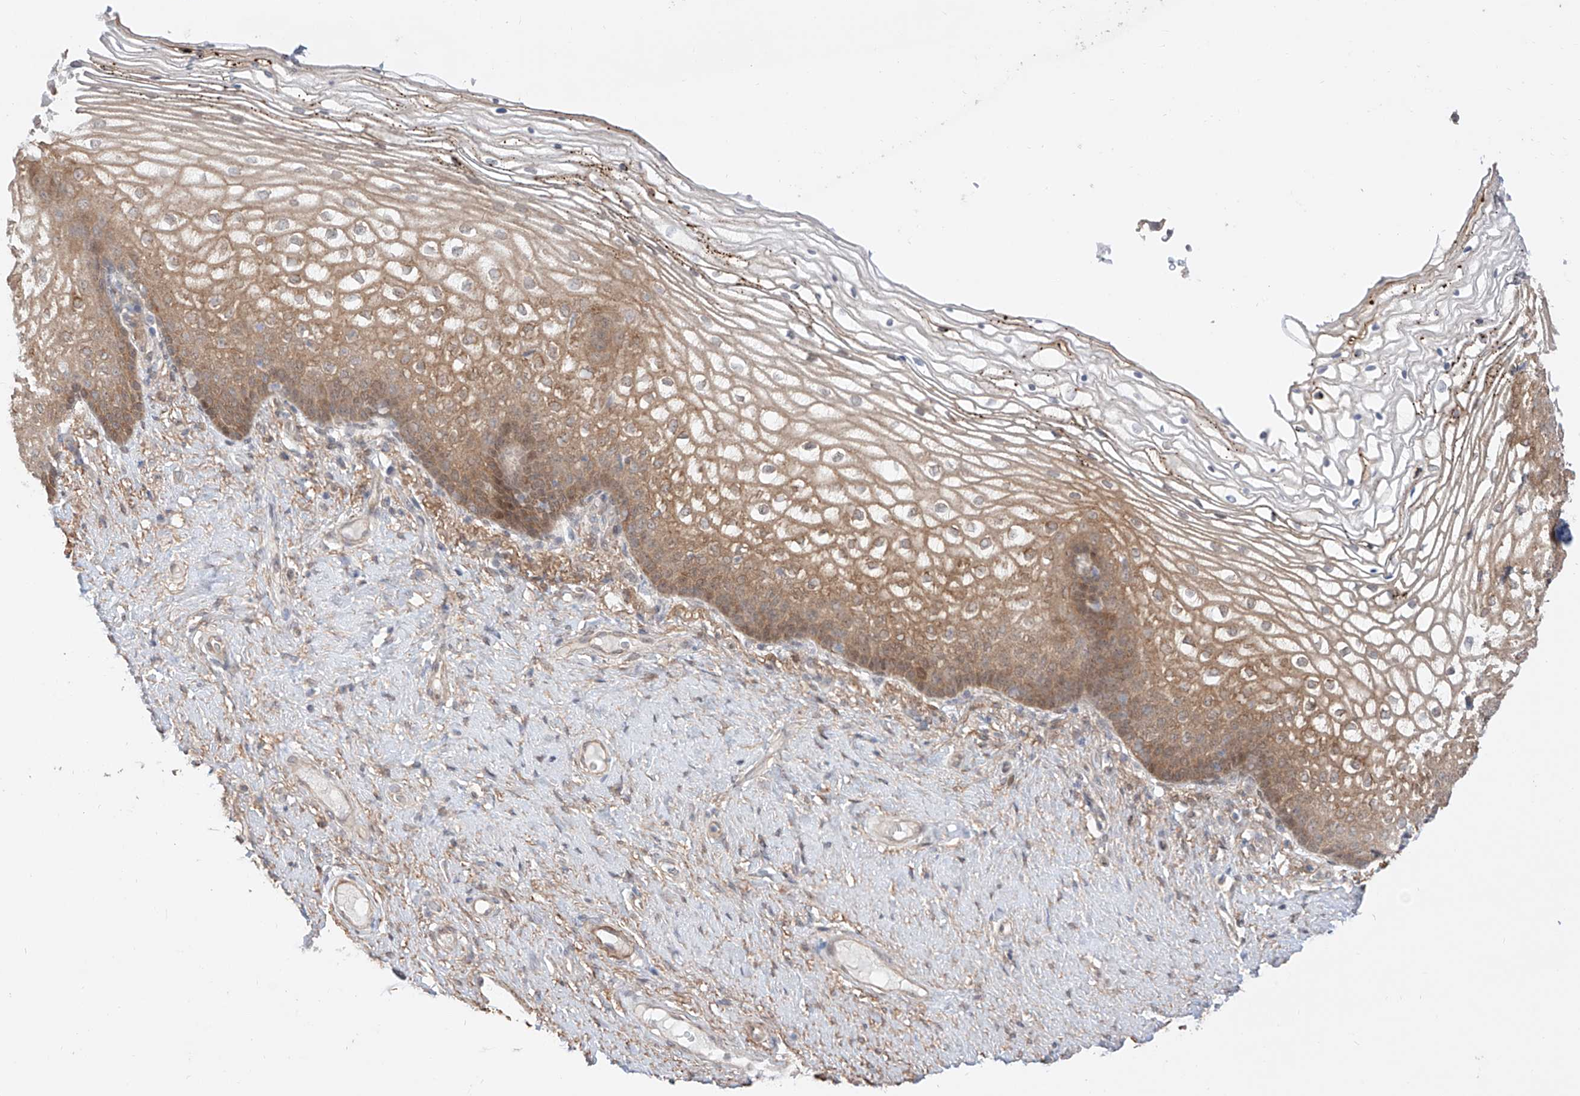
{"staining": {"intensity": "weak", "quantity": "25%-75%", "location": "cytoplasmic/membranous"}, "tissue": "vagina", "cell_type": "Squamous epithelial cells", "image_type": "normal", "snomed": [{"axis": "morphology", "description": "Normal tissue, NOS"}, {"axis": "topography", "description": "Vagina"}], "caption": "This is an image of immunohistochemistry (IHC) staining of normal vagina, which shows weak expression in the cytoplasmic/membranous of squamous epithelial cells.", "gene": "TSR2", "patient": {"sex": "female", "age": 60}}